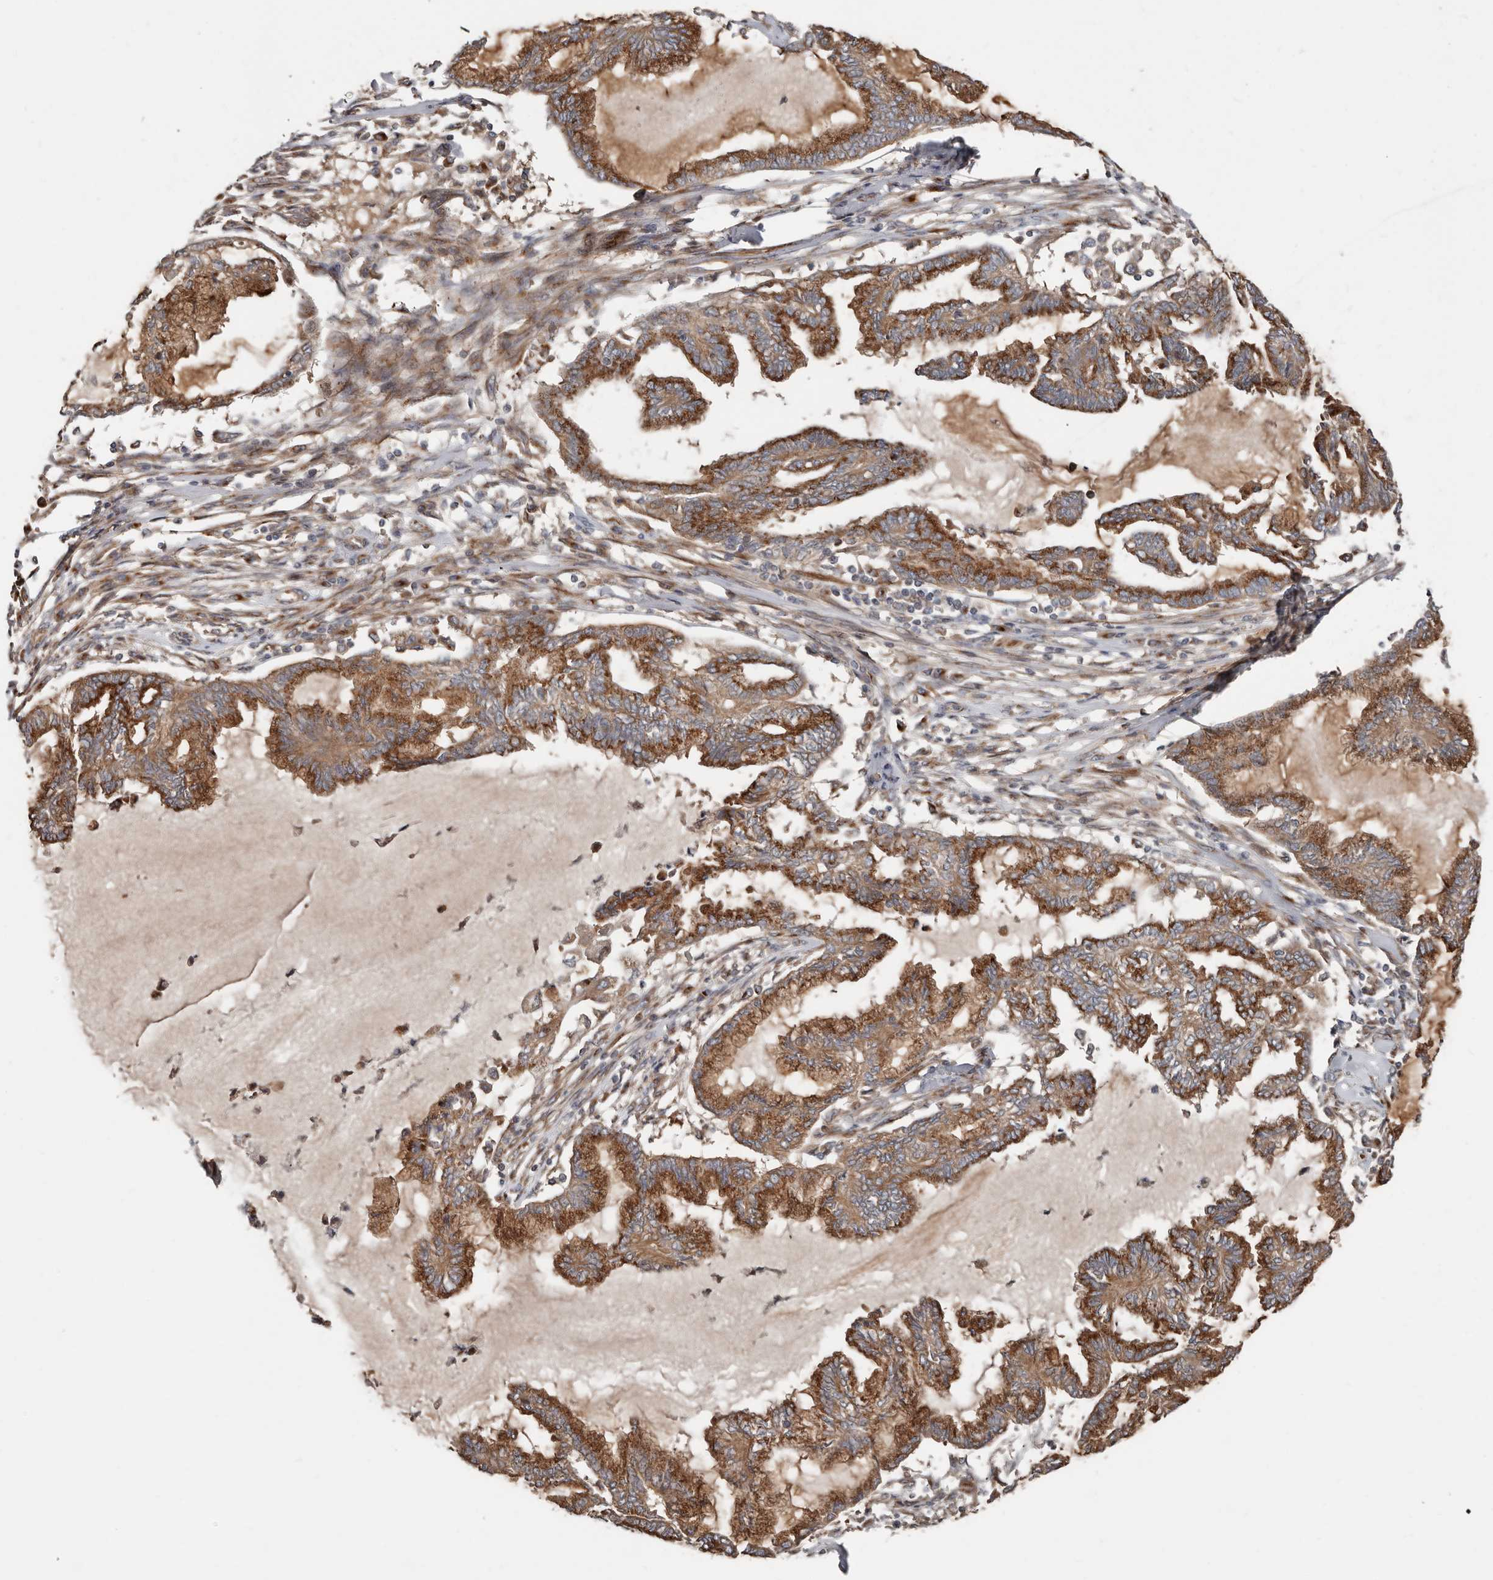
{"staining": {"intensity": "strong", "quantity": ">75%", "location": "cytoplasmic/membranous"}, "tissue": "endometrial cancer", "cell_type": "Tumor cells", "image_type": "cancer", "snomed": [{"axis": "morphology", "description": "Adenocarcinoma, NOS"}, {"axis": "topography", "description": "Endometrium"}], "caption": "Protein expression analysis of endometrial cancer reveals strong cytoplasmic/membranous expression in about >75% of tumor cells.", "gene": "COG1", "patient": {"sex": "female", "age": 86}}